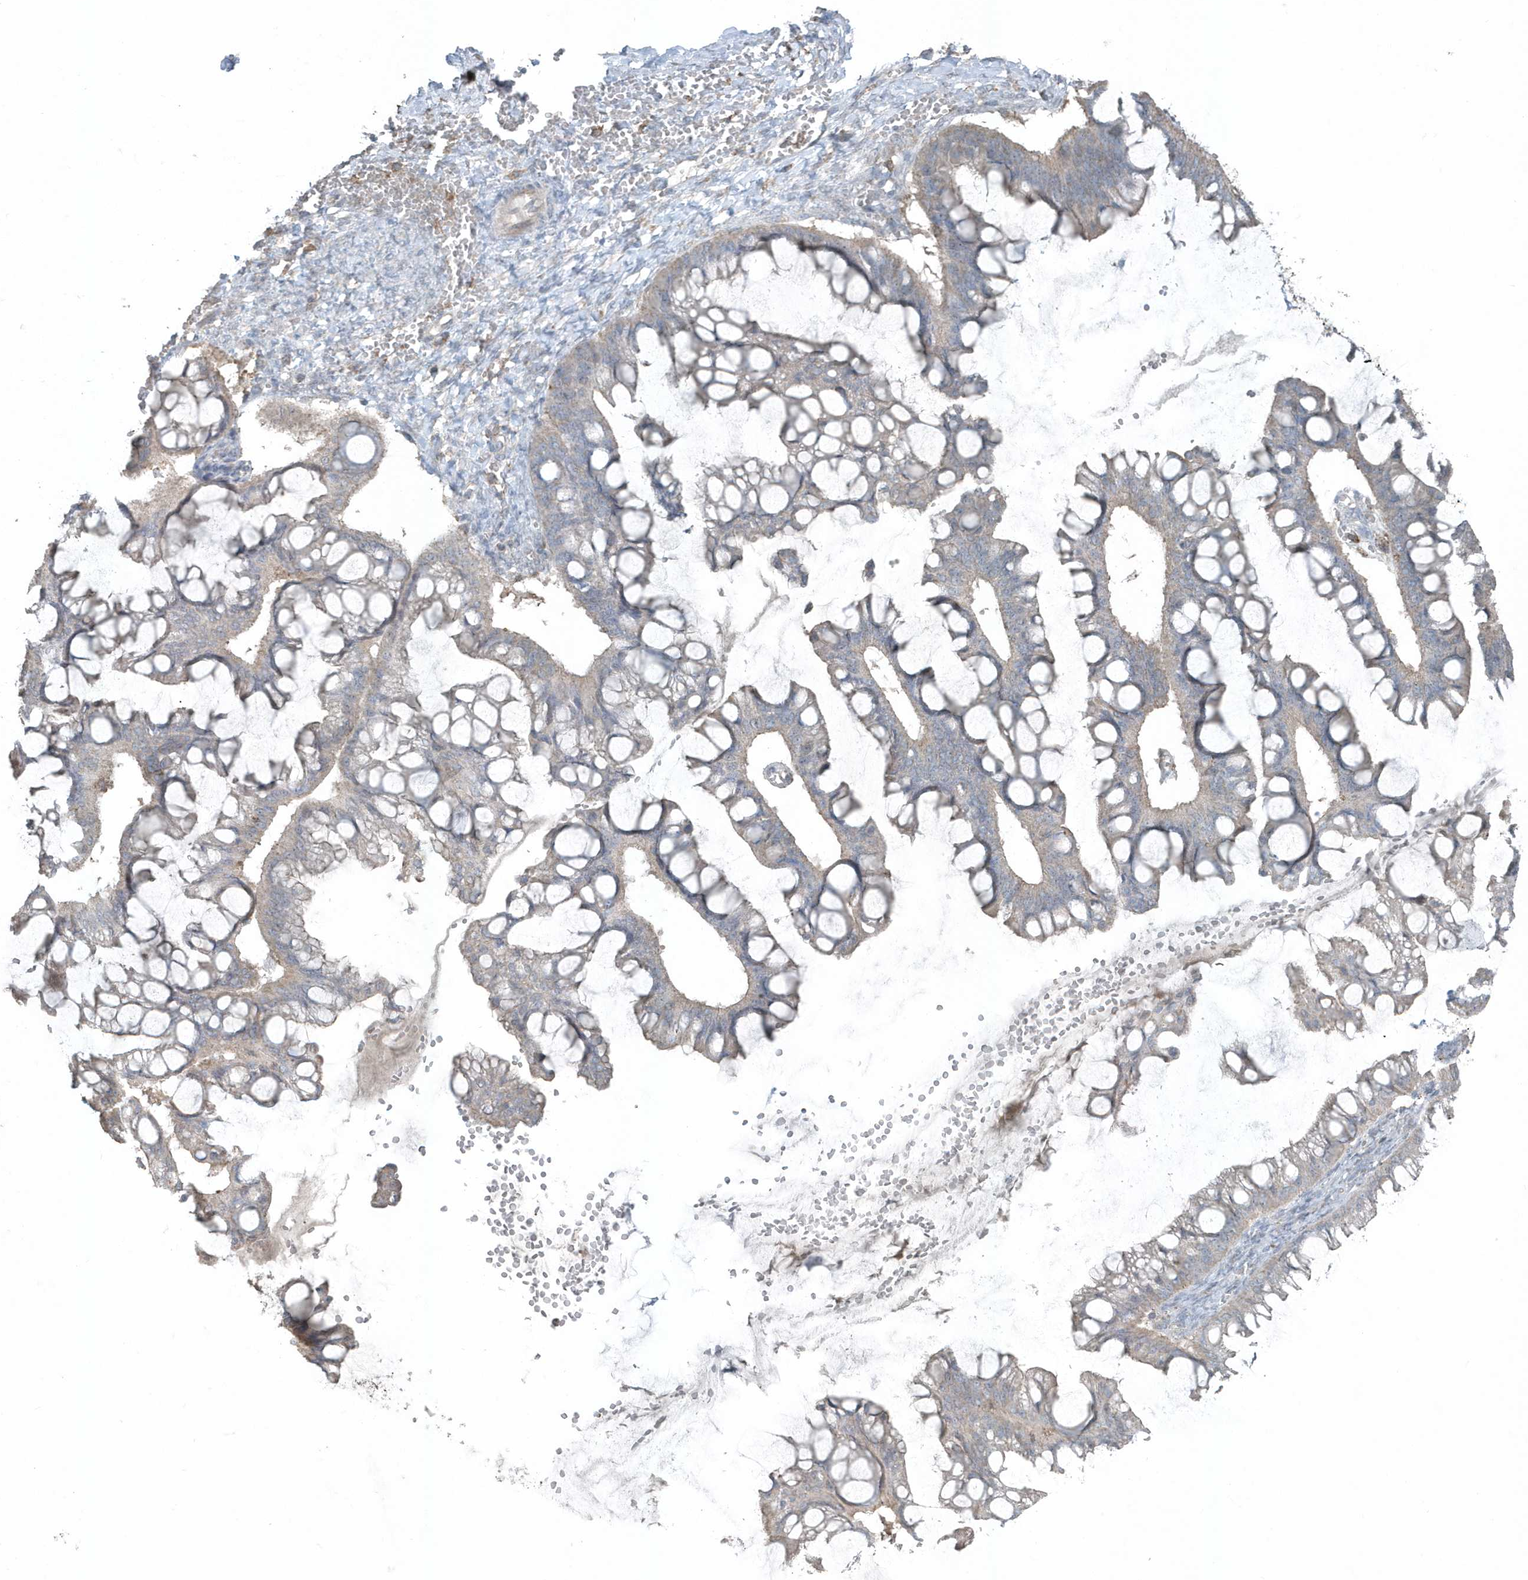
{"staining": {"intensity": "weak", "quantity": "<25%", "location": "cytoplasmic/membranous"}, "tissue": "ovarian cancer", "cell_type": "Tumor cells", "image_type": "cancer", "snomed": [{"axis": "morphology", "description": "Cystadenocarcinoma, mucinous, NOS"}, {"axis": "topography", "description": "Ovary"}], "caption": "This is an IHC micrograph of ovarian cancer. There is no positivity in tumor cells.", "gene": "ACTC1", "patient": {"sex": "female", "age": 73}}